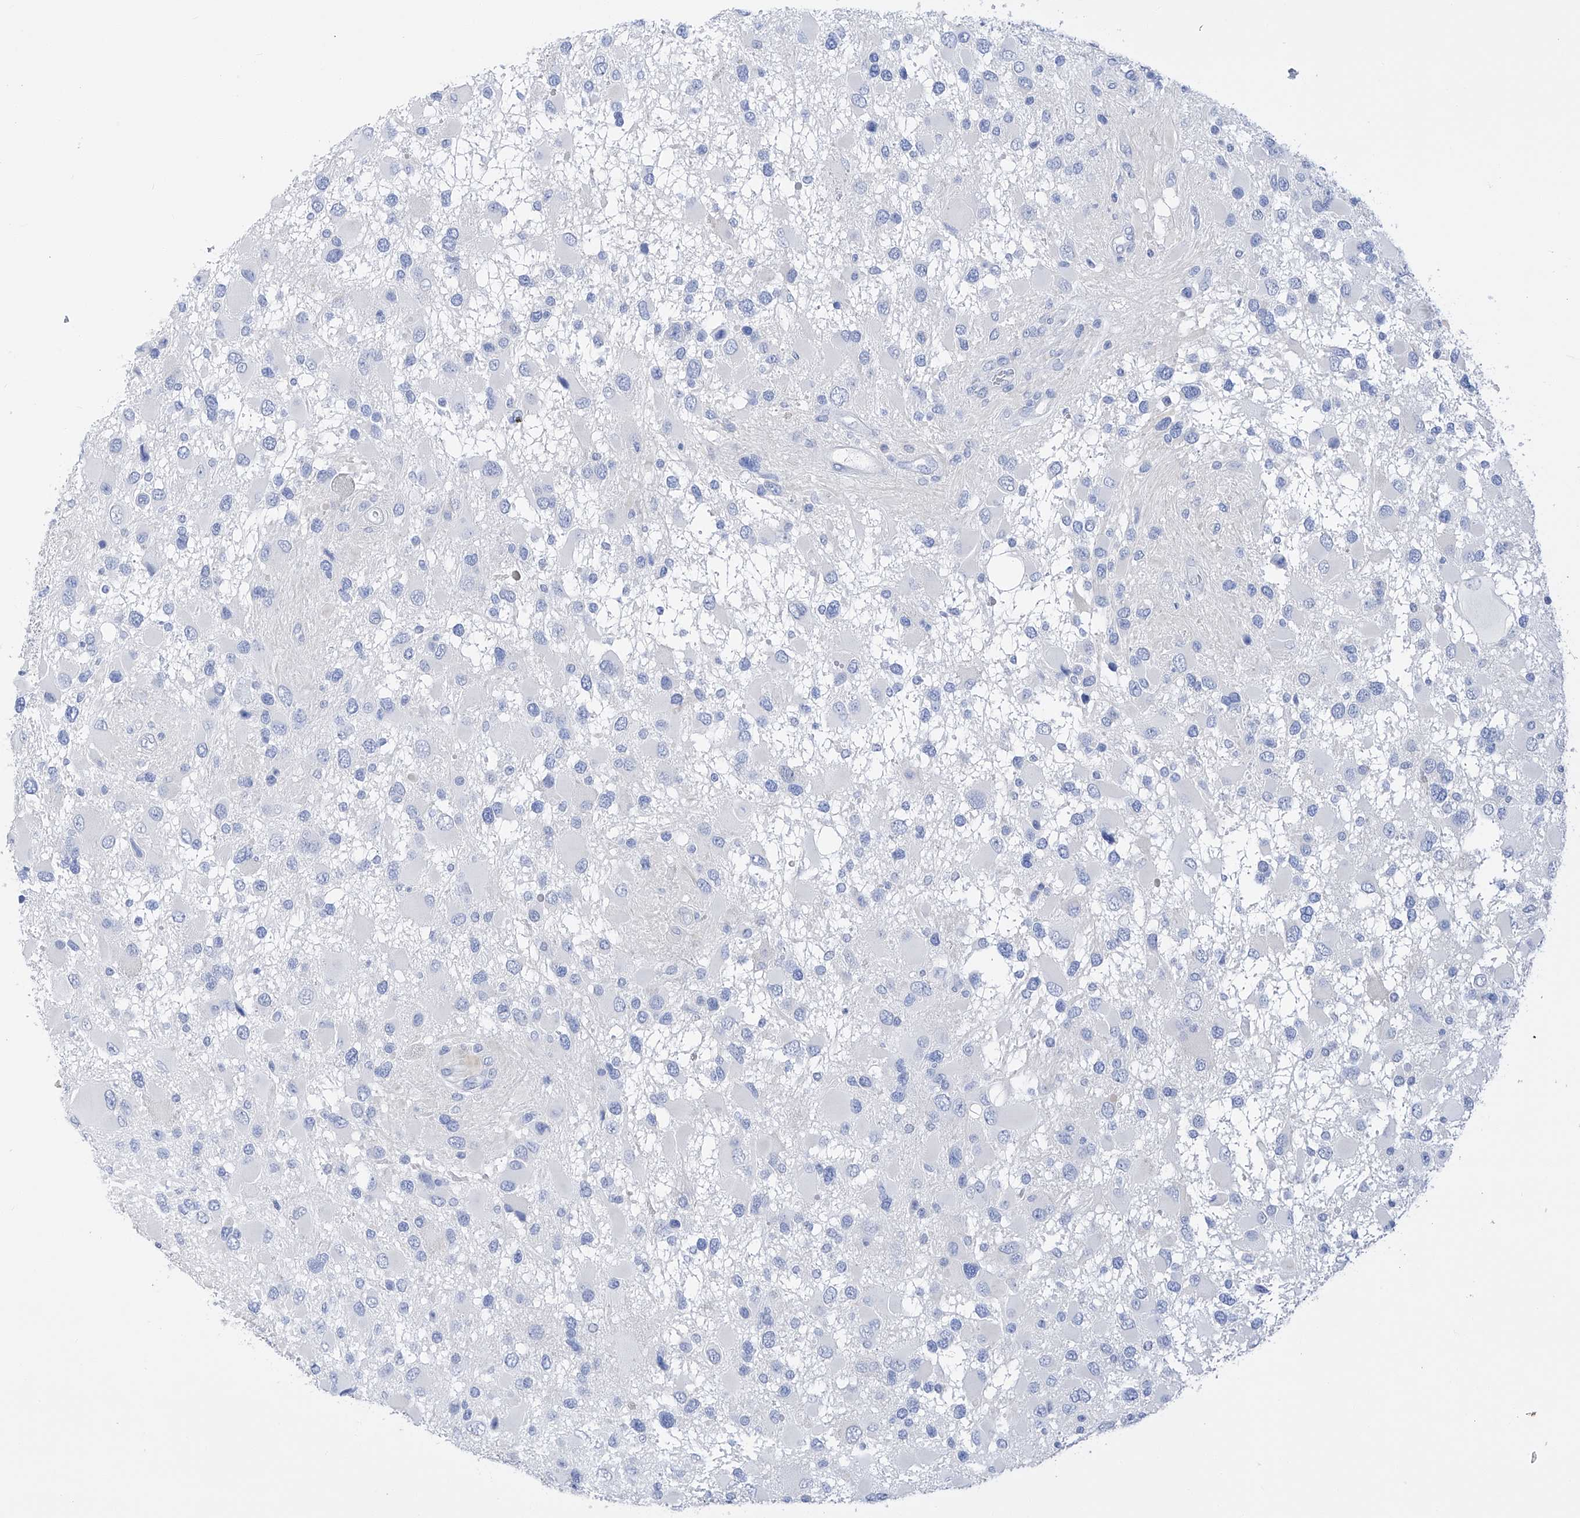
{"staining": {"intensity": "negative", "quantity": "none", "location": "none"}, "tissue": "glioma", "cell_type": "Tumor cells", "image_type": "cancer", "snomed": [{"axis": "morphology", "description": "Glioma, malignant, High grade"}, {"axis": "topography", "description": "Brain"}], "caption": "The photomicrograph shows no significant staining in tumor cells of malignant high-grade glioma.", "gene": "FLG", "patient": {"sex": "male", "age": 53}}